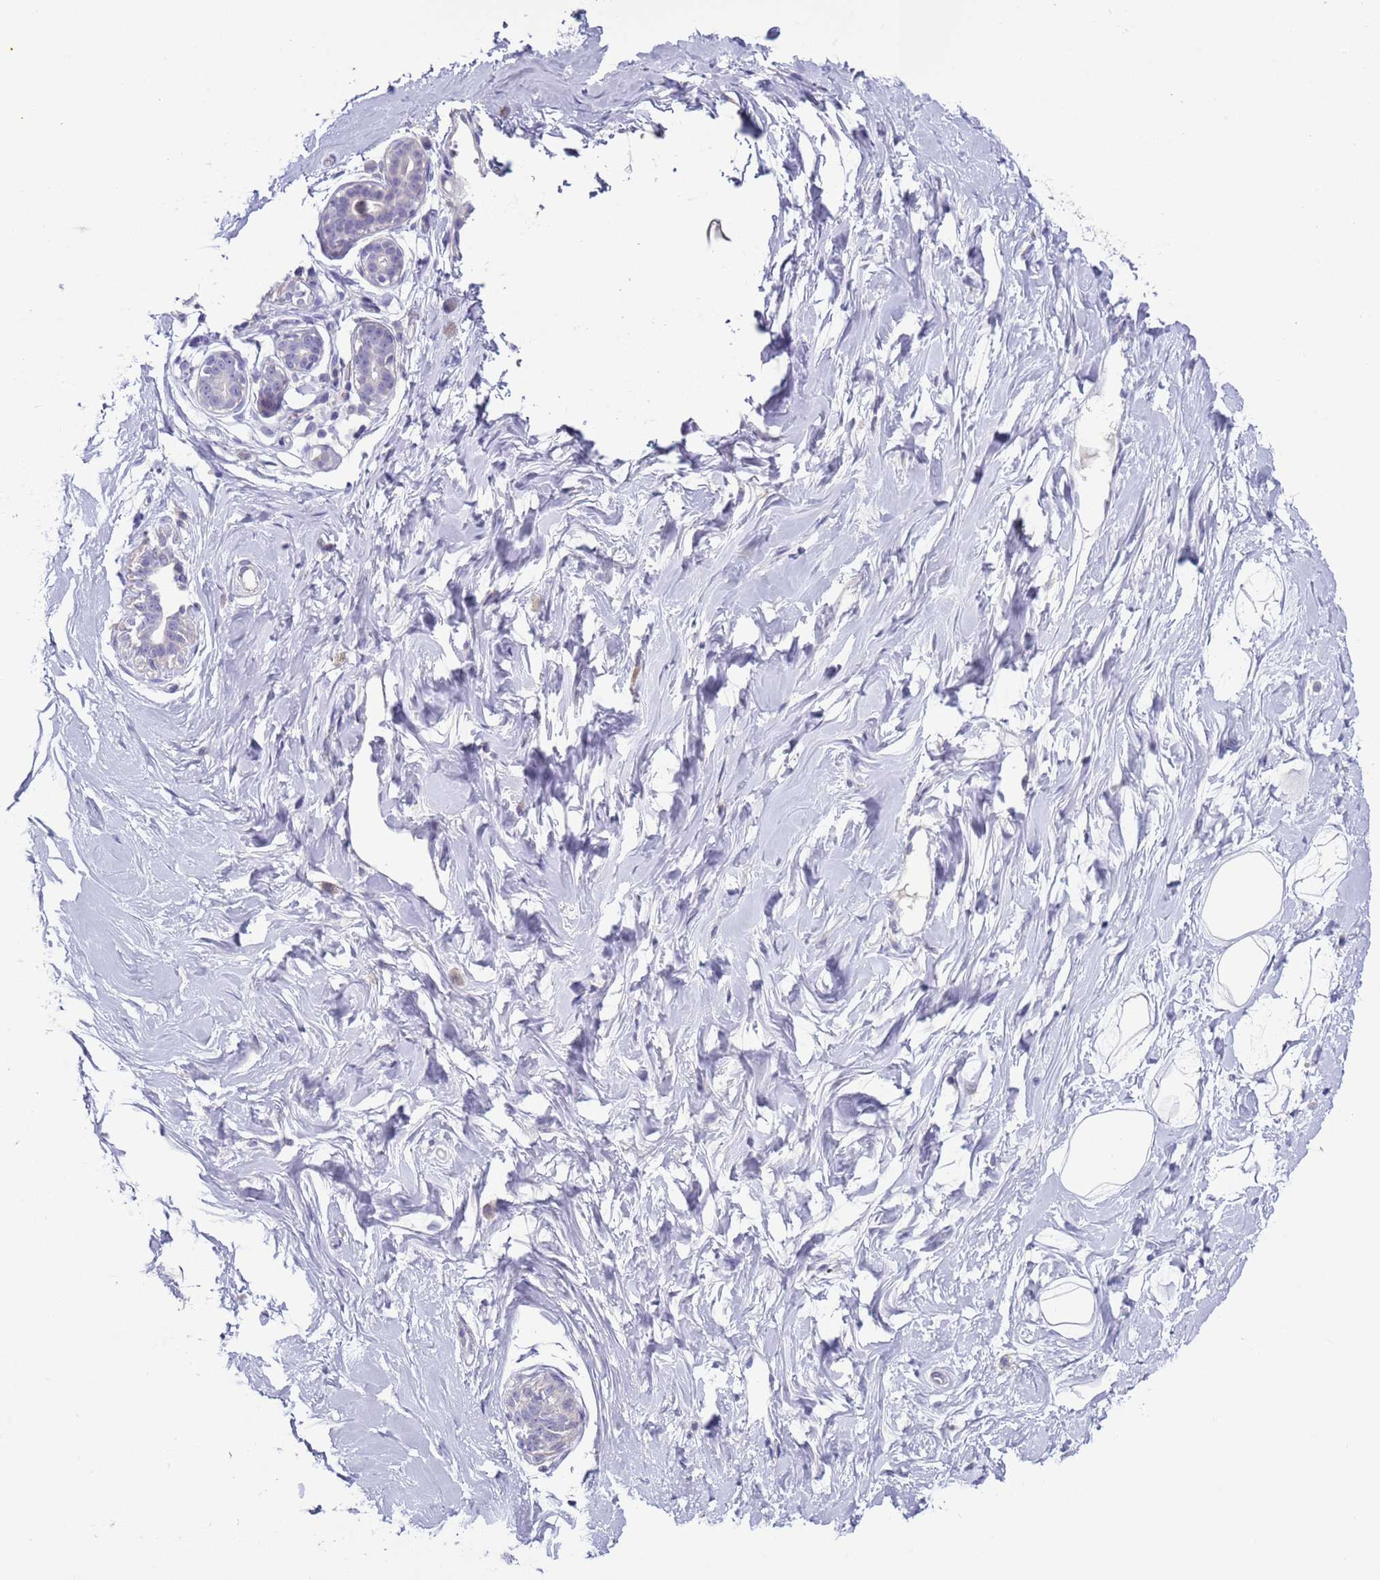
{"staining": {"intensity": "negative", "quantity": "none", "location": "none"}, "tissue": "breast", "cell_type": "Adipocytes", "image_type": "normal", "snomed": [{"axis": "morphology", "description": "Normal tissue, NOS"}, {"axis": "morphology", "description": "Adenoma, NOS"}, {"axis": "topography", "description": "Breast"}], "caption": "Immunohistochemistry micrograph of unremarkable breast: breast stained with DAB exhibits no significant protein positivity in adipocytes. (Brightfield microscopy of DAB (3,3'-diaminobenzidine) immunohistochemistry (IHC) at high magnification).", "gene": "NPAP1", "patient": {"sex": "female", "age": 23}}